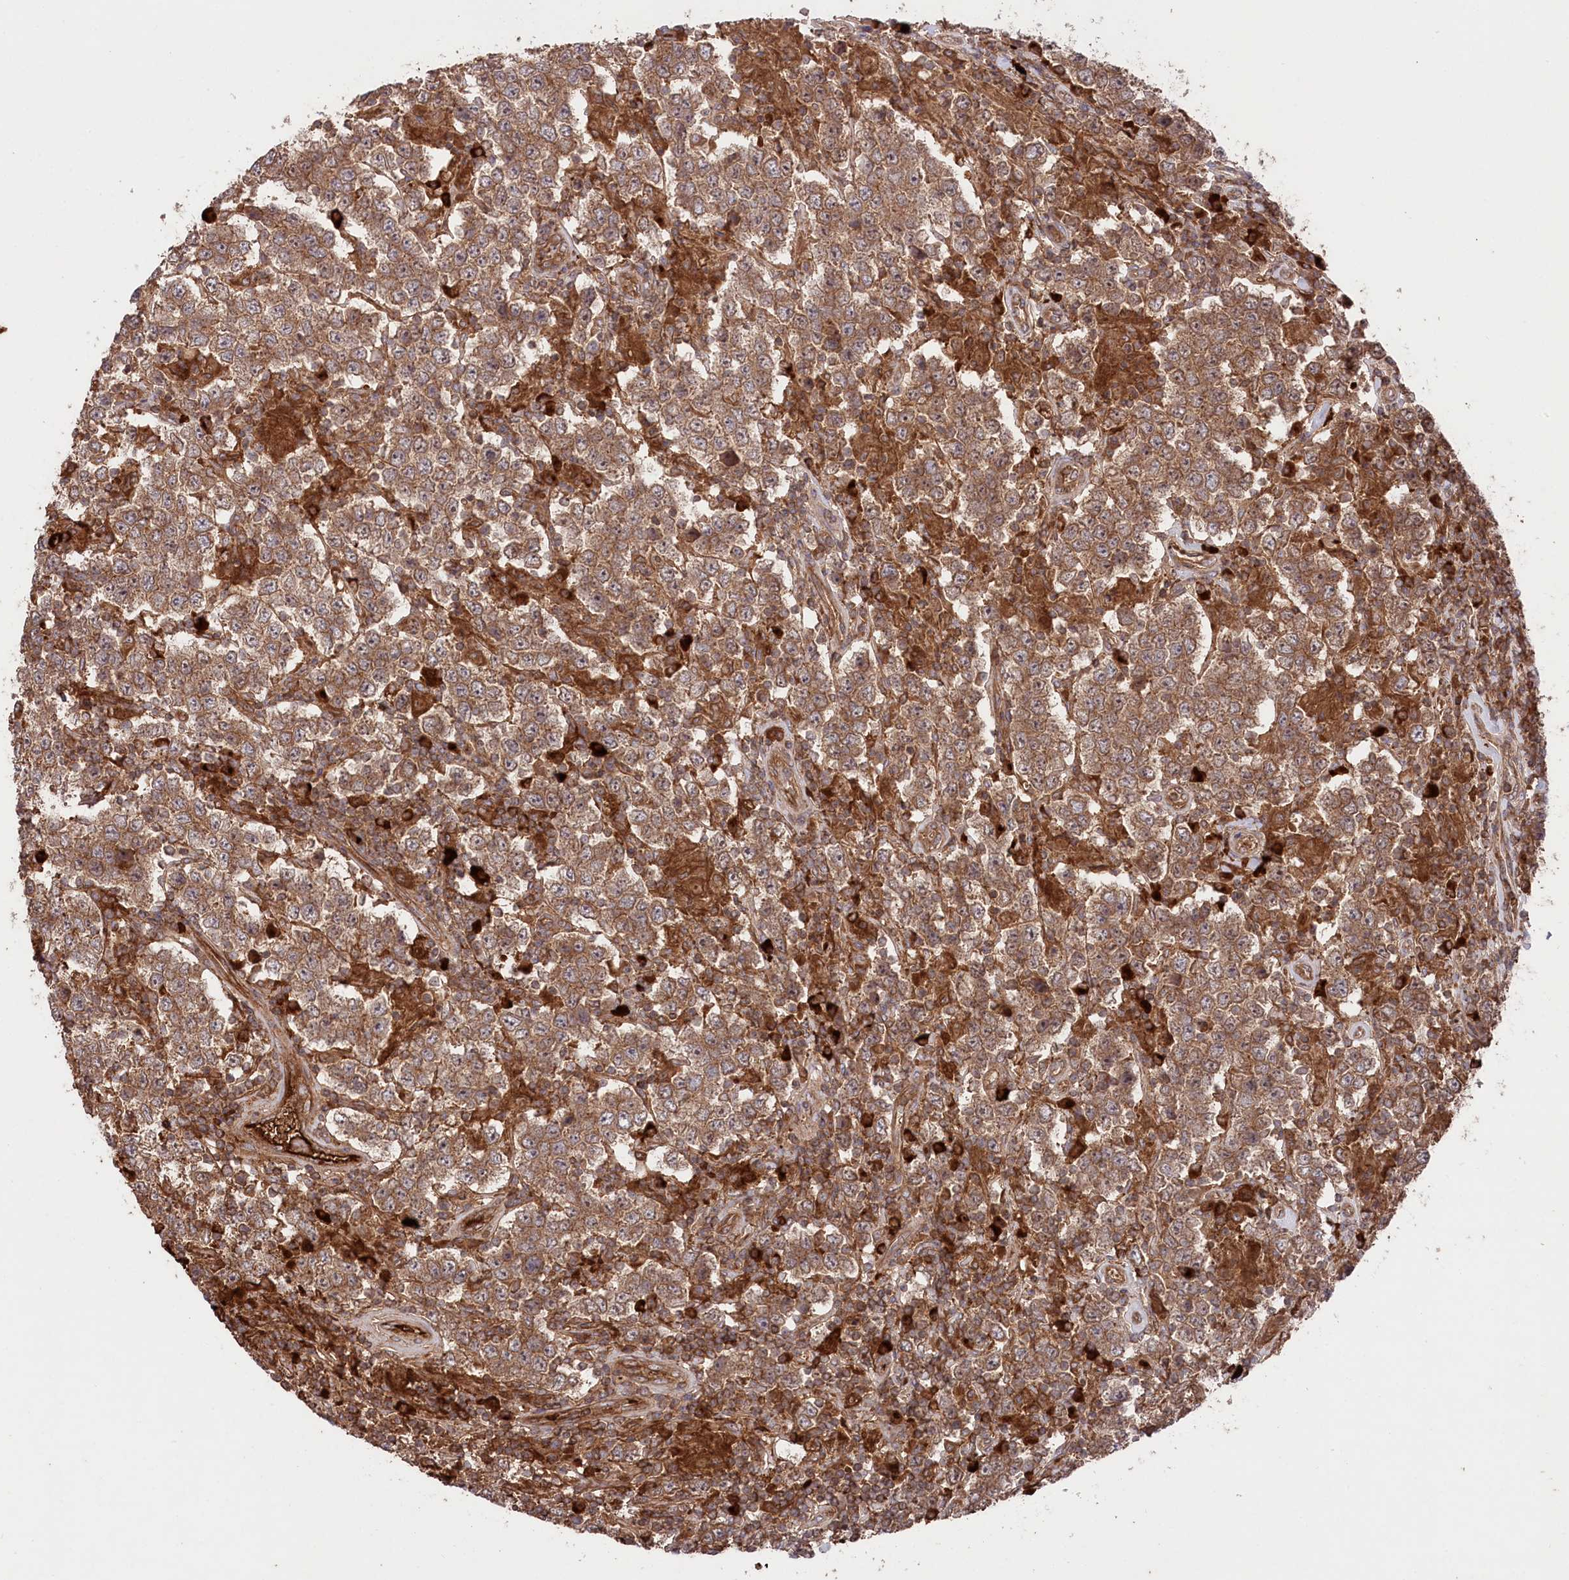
{"staining": {"intensity": "strong", "quantity": ">75%", "location": "cytoplasmic/membranous"}, "tissue": "testis cancer", "cell_type": "Tumor cells", "image_type": "cancer", "snomed": [{"axis": "morphology", "description": "Normal tissue, NOS"}, {"axis": "morphology", "description": "Urothelial carcinoma, High grade"}, {"axis": "morphology", "description": "Seminoma, NOS"}, {"axis": "morphology", "description": "Carcinoma, Embryonal, NOS"}, {"axis": "topography", "description": "Urinary bladder"}, {"axis": "topography", "description": "Testis"}], "caption": "Immunohistochemical staining of human testis urothelial carcinoma (high-grade) demonstrates strong cytoplasmic/membranous protein staining in approximately >75% of tumor cells. The staining was performed using DAB to visualize the protein expression in brown, while the nuclei were stained in blue with hematoxylin (Magnification: 20x).", "gene": "PPP1R21", "patient": {"sex": "male", "age": 41}}